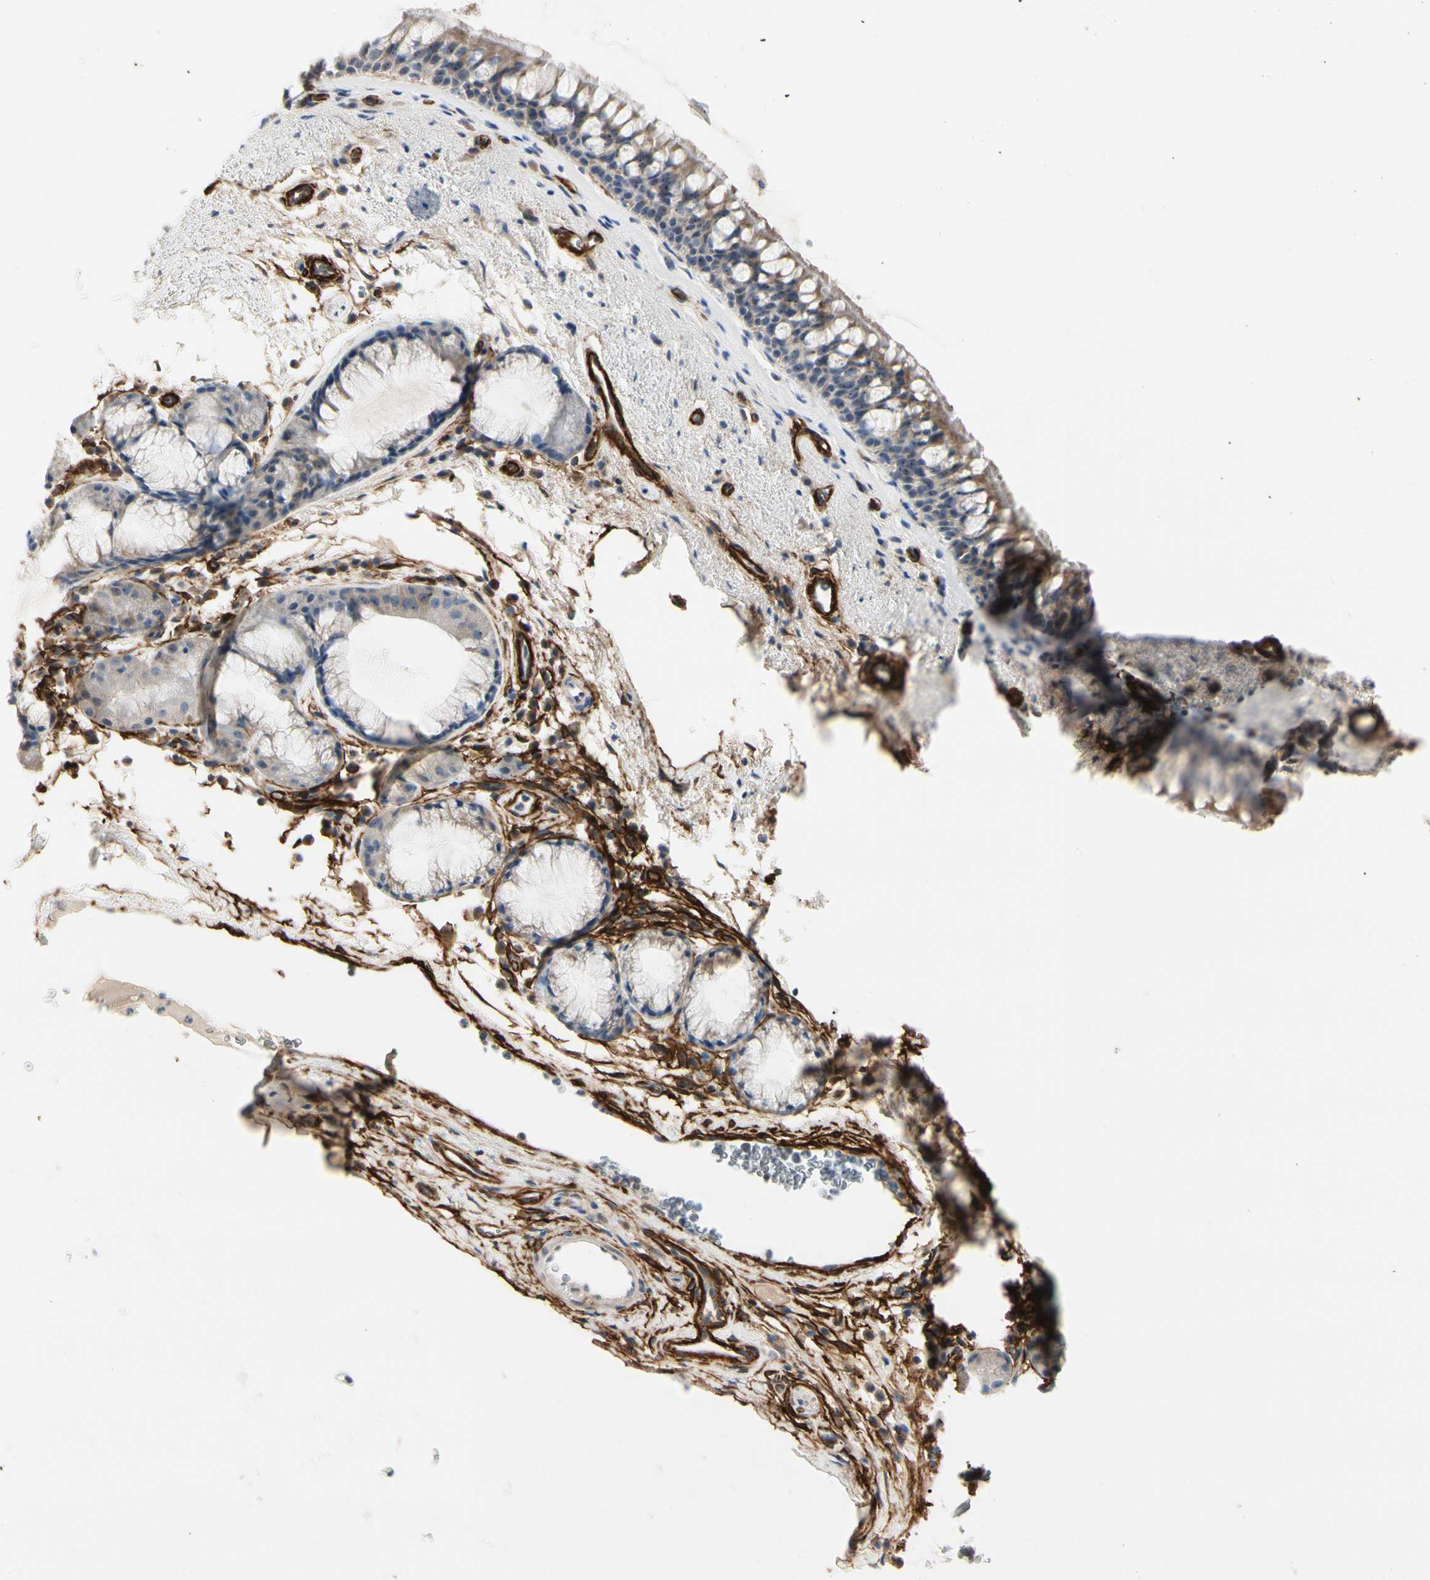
{"staining": {"intensity": "weak", "quantity": "<25%", "location": "cytoplasmic/membranous"}, "tissue": "bronchus", "cell_type": "Respiratory epithelial cells", "image_type": "normal", "snomed": [{"axis": "morphology", "description": "Normal tissue, NOS"}, {"axis": "topography", "description": "Bronchus"}], "caption": "This is an immunohistochemistry (IHC) image of normal bronchus. There is no expression in respiratory epithelial cells.", "gene": "GGT5", "patient": {"sex": "female", "age": 54}}